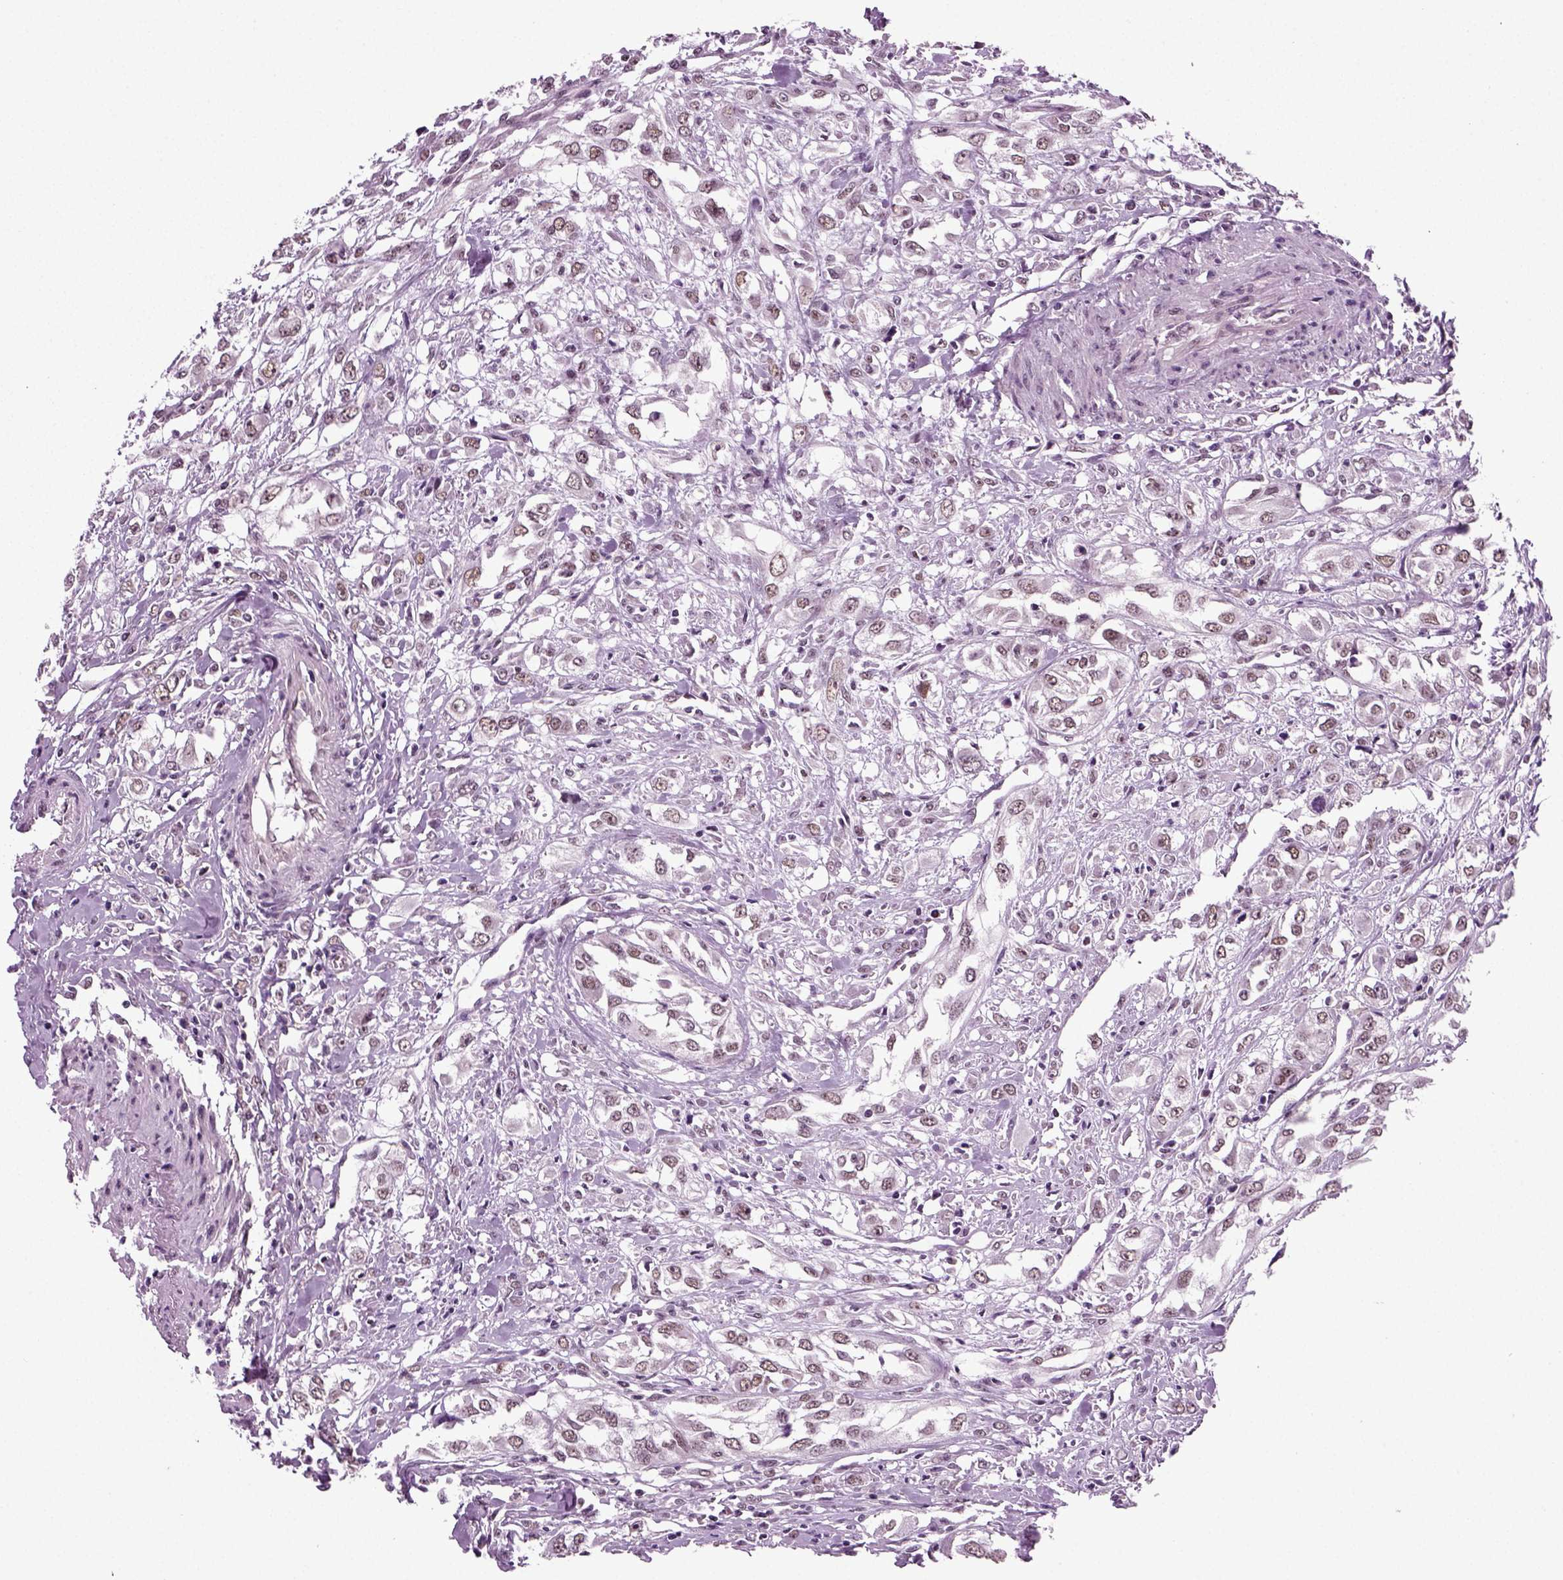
{"staining": {"intensity": "moderate", "quantity": "25%-75%", "location": "nuclear"}, "tissue": "urothelial cancer", "cell_type": "Tumor cells", "image_type": "cancer", "snomed": [{"axis": "morphology", "description": "Urothelial carcinoma, High grade"}, {"axis": "topography", "description": "Urinary bladder"}], "caption": "Moderate nuclear staining is identified in approximately 25%-75% of tumor cells in urothelial carcinoma (high-grade). Nuclei are stained in blue.", "gene": "RCOR3", "patient": {"sex": "male", "age": 67}}